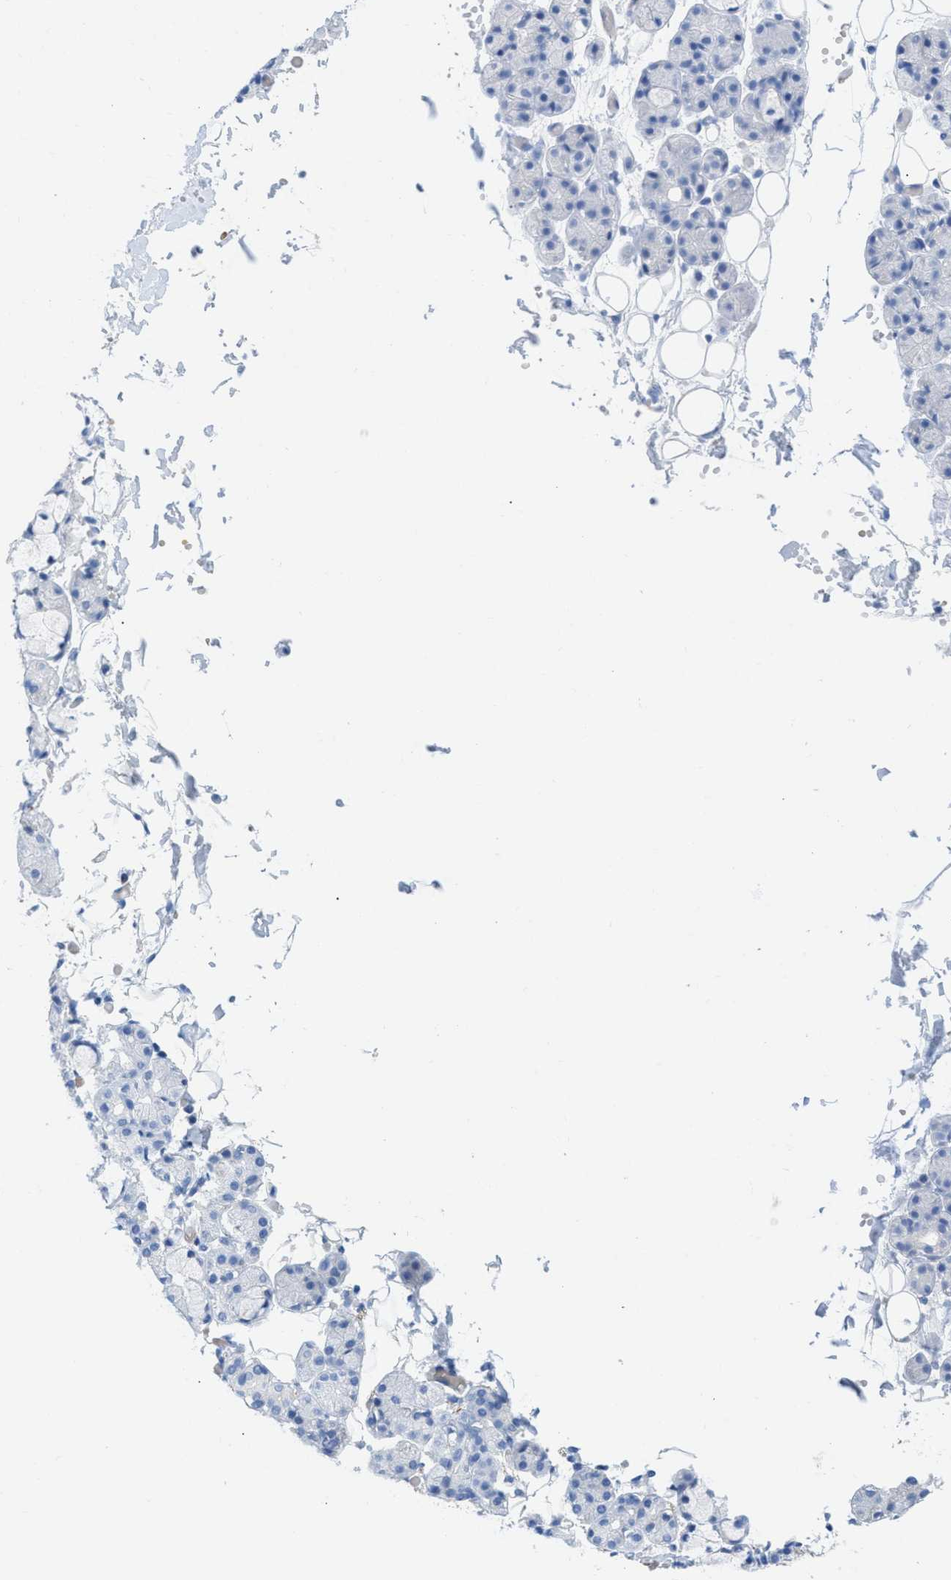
{"staining": {"intensity": "negative", "quantity": "none", "location": "none"}, "tissue": "salivary gland", "cell_type": "Glandular cells", "image_type": "normal", "snomed": [{"axis": "morphology", "description": "Normal tissue, NOS"}, {"axis": "topography", "description": "Salivary gland"}], "caption": "High magnification brightfield microscopy of benign salivary gland stained with DAB (brown) and counterstained with hematoxylin (blue): glandular cells show no significant staining. (Stains: DAB (3,3'-diaminobenzidine) immunohistochemistry (IHC) with hematoxylin counter stain, Microscopy: brightfield microscopy at high magnification).", "gene": "ANKFN1", "patient": {"sex": "male", "age": 63}}